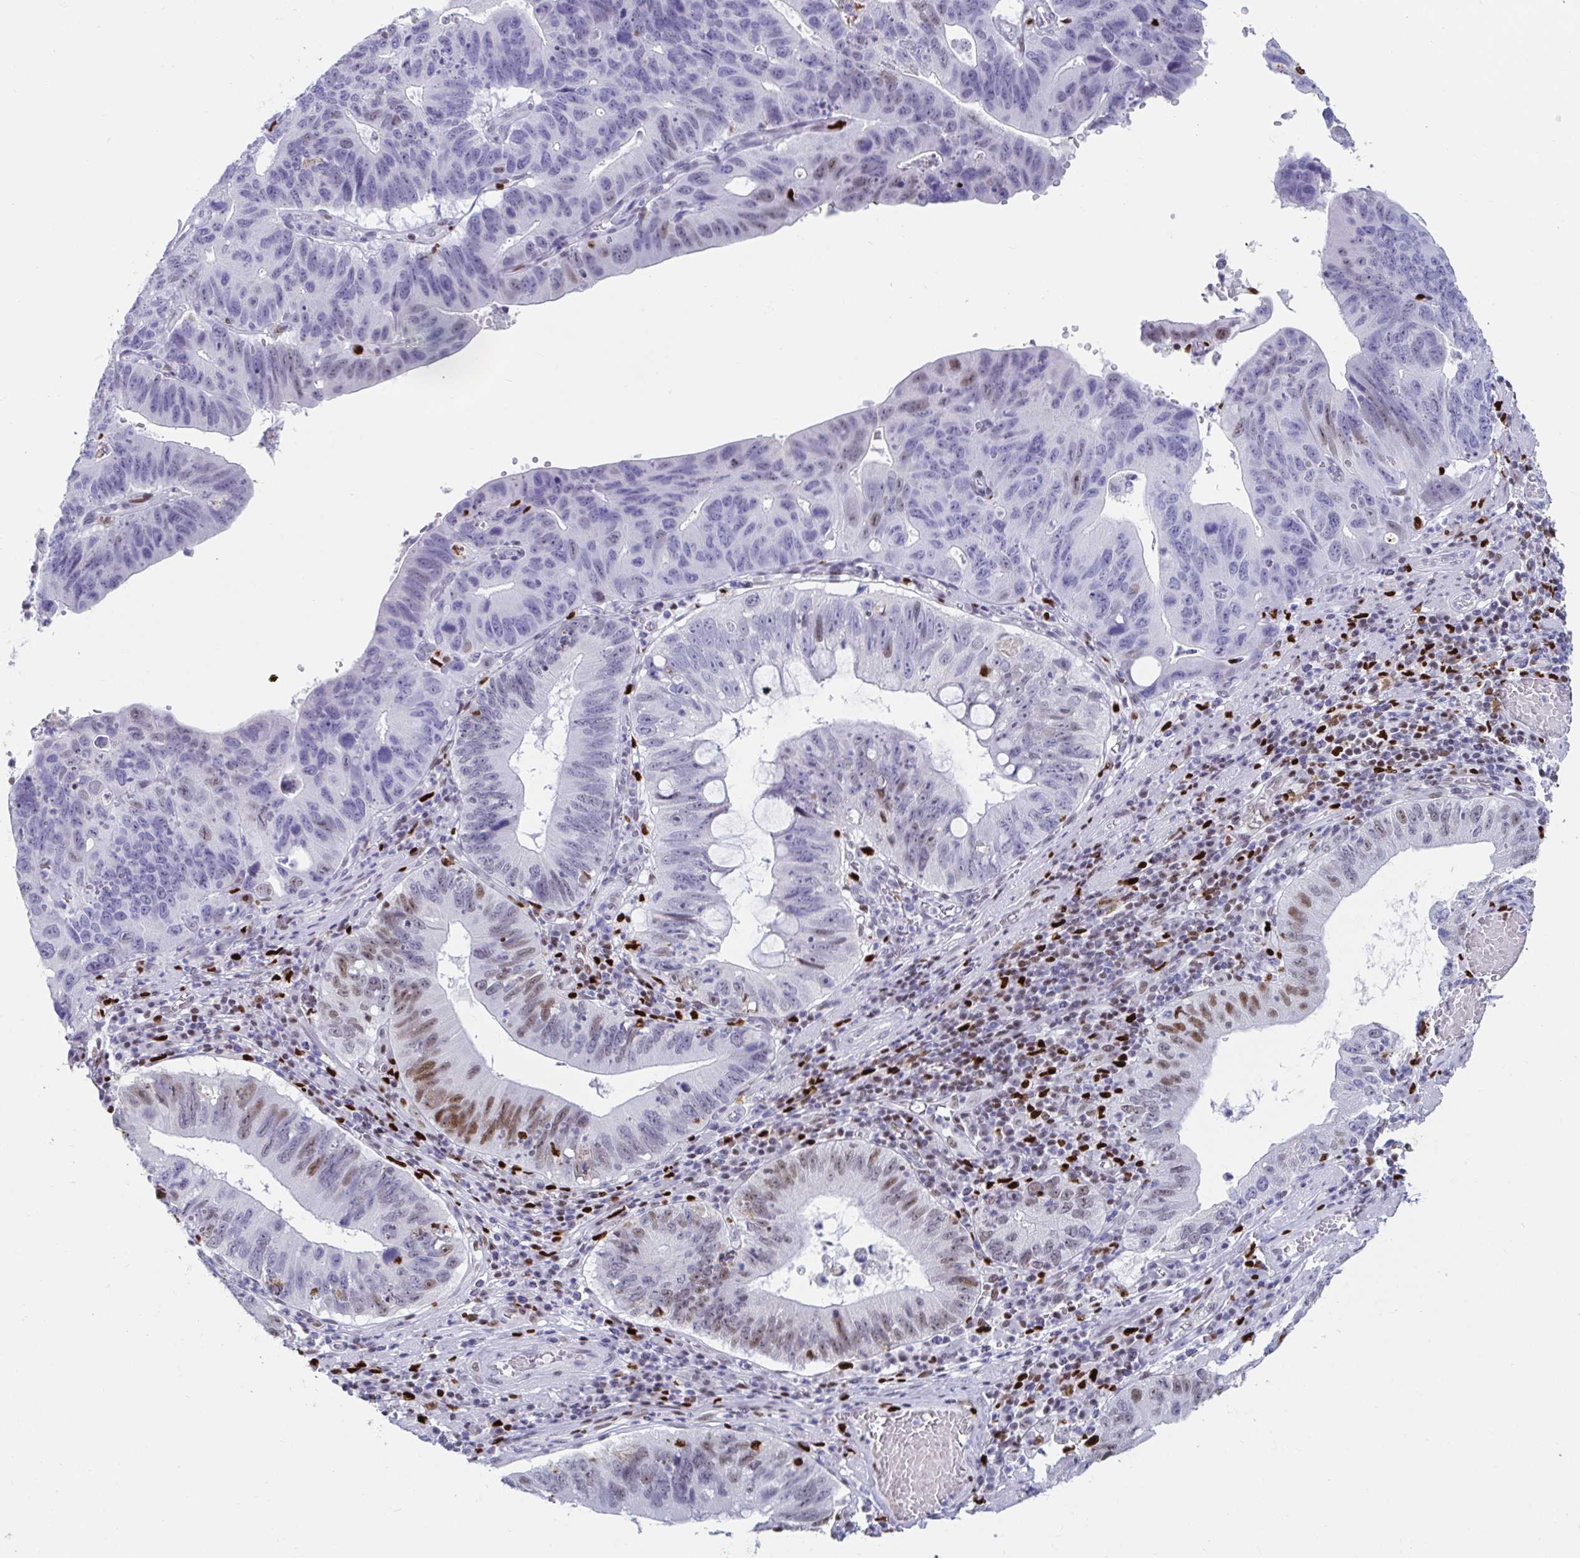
{"staining": {"intensity": "moderate", "quantity": "<25%", "location": "nuclear"}, "tissue": "stomach cancer", "cell_type": "Tumor cells", "image_type": "cancer", "snomed": [{"axis": "morphology", "description": "Adenocarcinoma, NOS"}, {"axis": "topography", "description": "Stomach"}], "caption": "Immunohistochemistry of human stomach cancer exhibits low levels of moderate nuclear expression in about <25% of tumor cells. (IHC, brightfield microscopy, high magnification).", "gene": "ZNF586", "patient": {"sex": "male", "age": 59}}